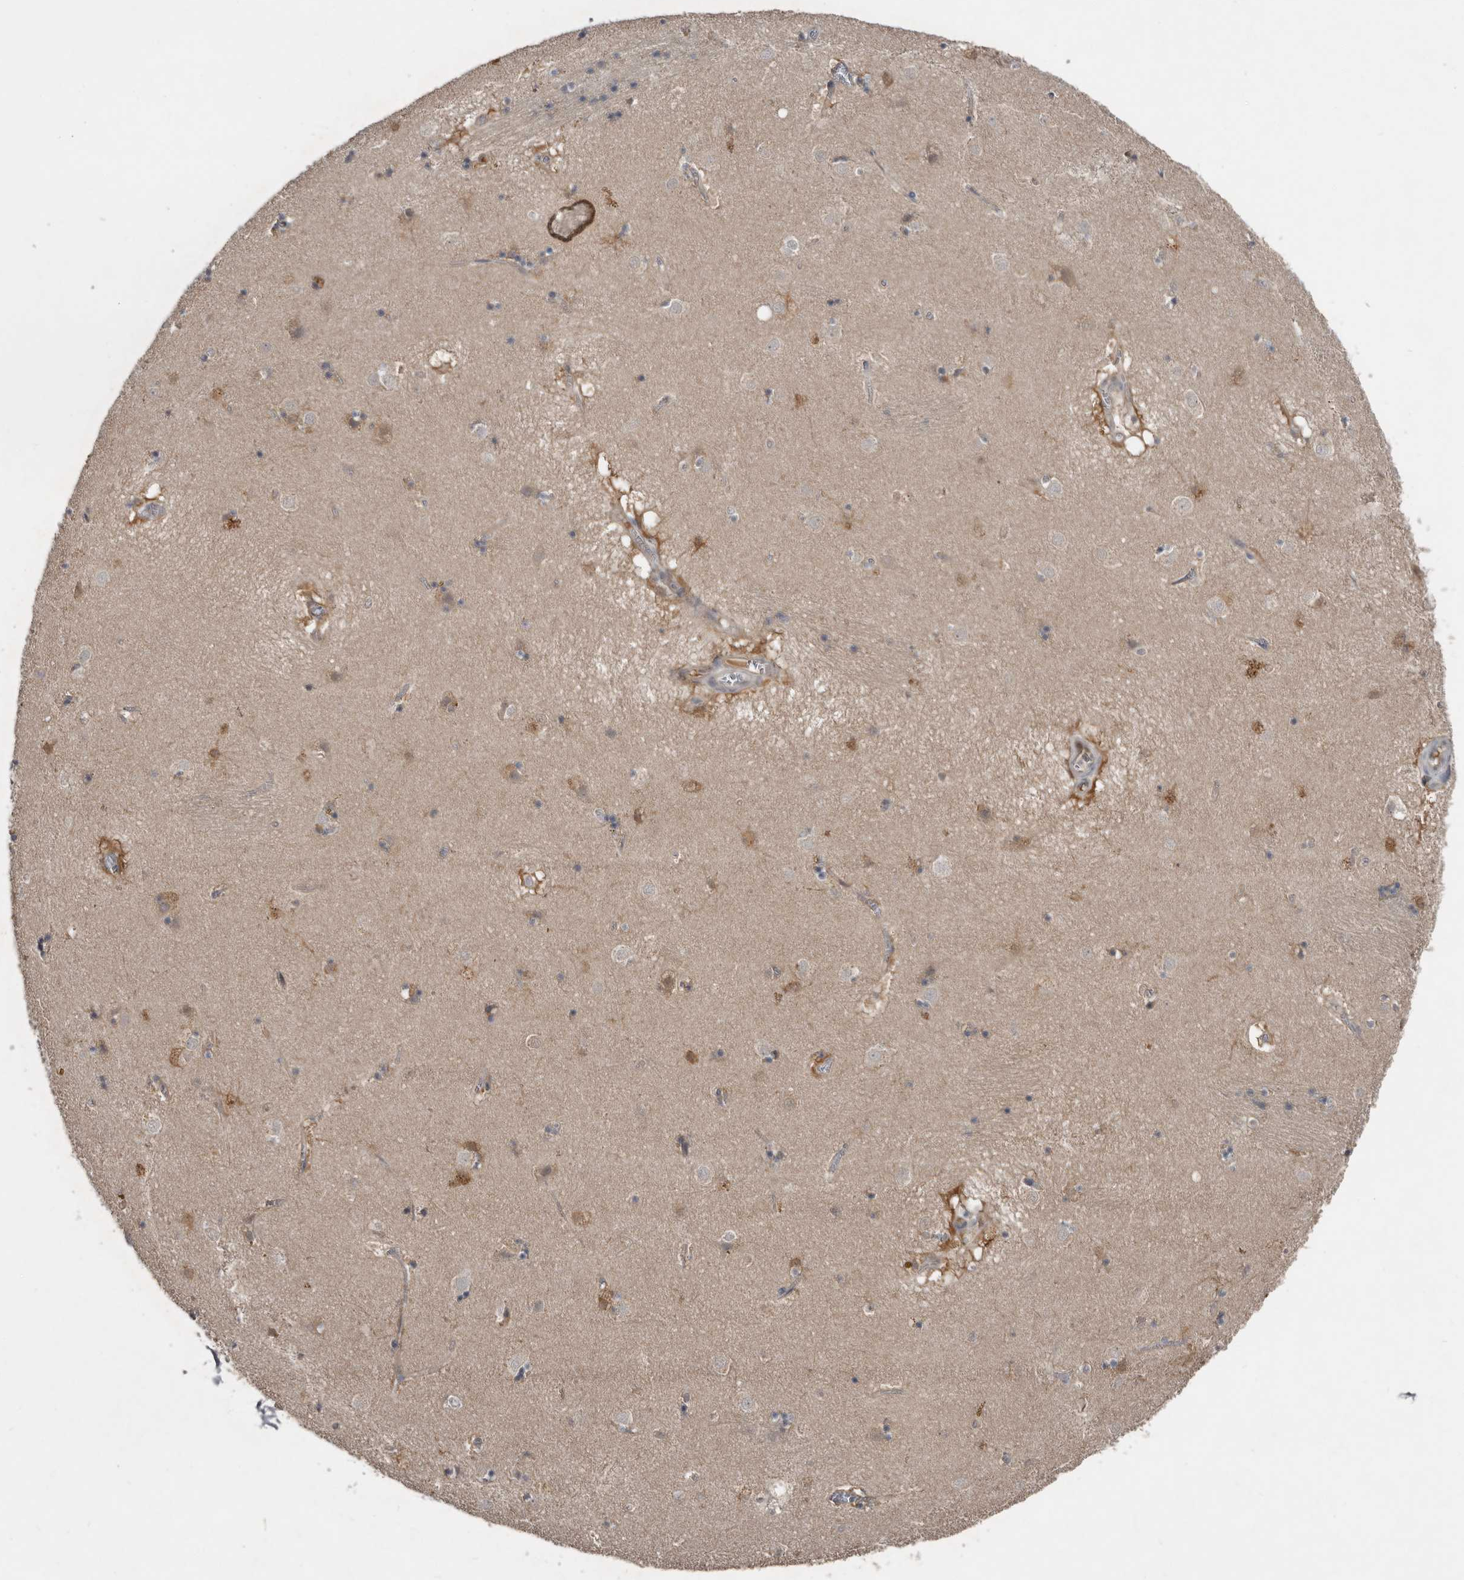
{"staining": {"intensity": "negative", "quantity": "none", "location": "none"}, "tissue": "caudate", "cell_type": "Glial cells", "image_type": "normal", "snomed": [{"axis": "morphology", "description": "Normal tissue, NOS"}, {"axis": "topography", "description": "Lateral ventricle wall"}], "caption": "Glial cells show no significant positivity in normal caudate. Brightfield microscopy of immunohistochemistry (IHC) stained with DAB (3,3'-diaminobenzidine) (brown) and hematoxylin (blue), captured at high magnification.", "gene": "RBKS", "patient": {"sex": "male", "age": 70}}